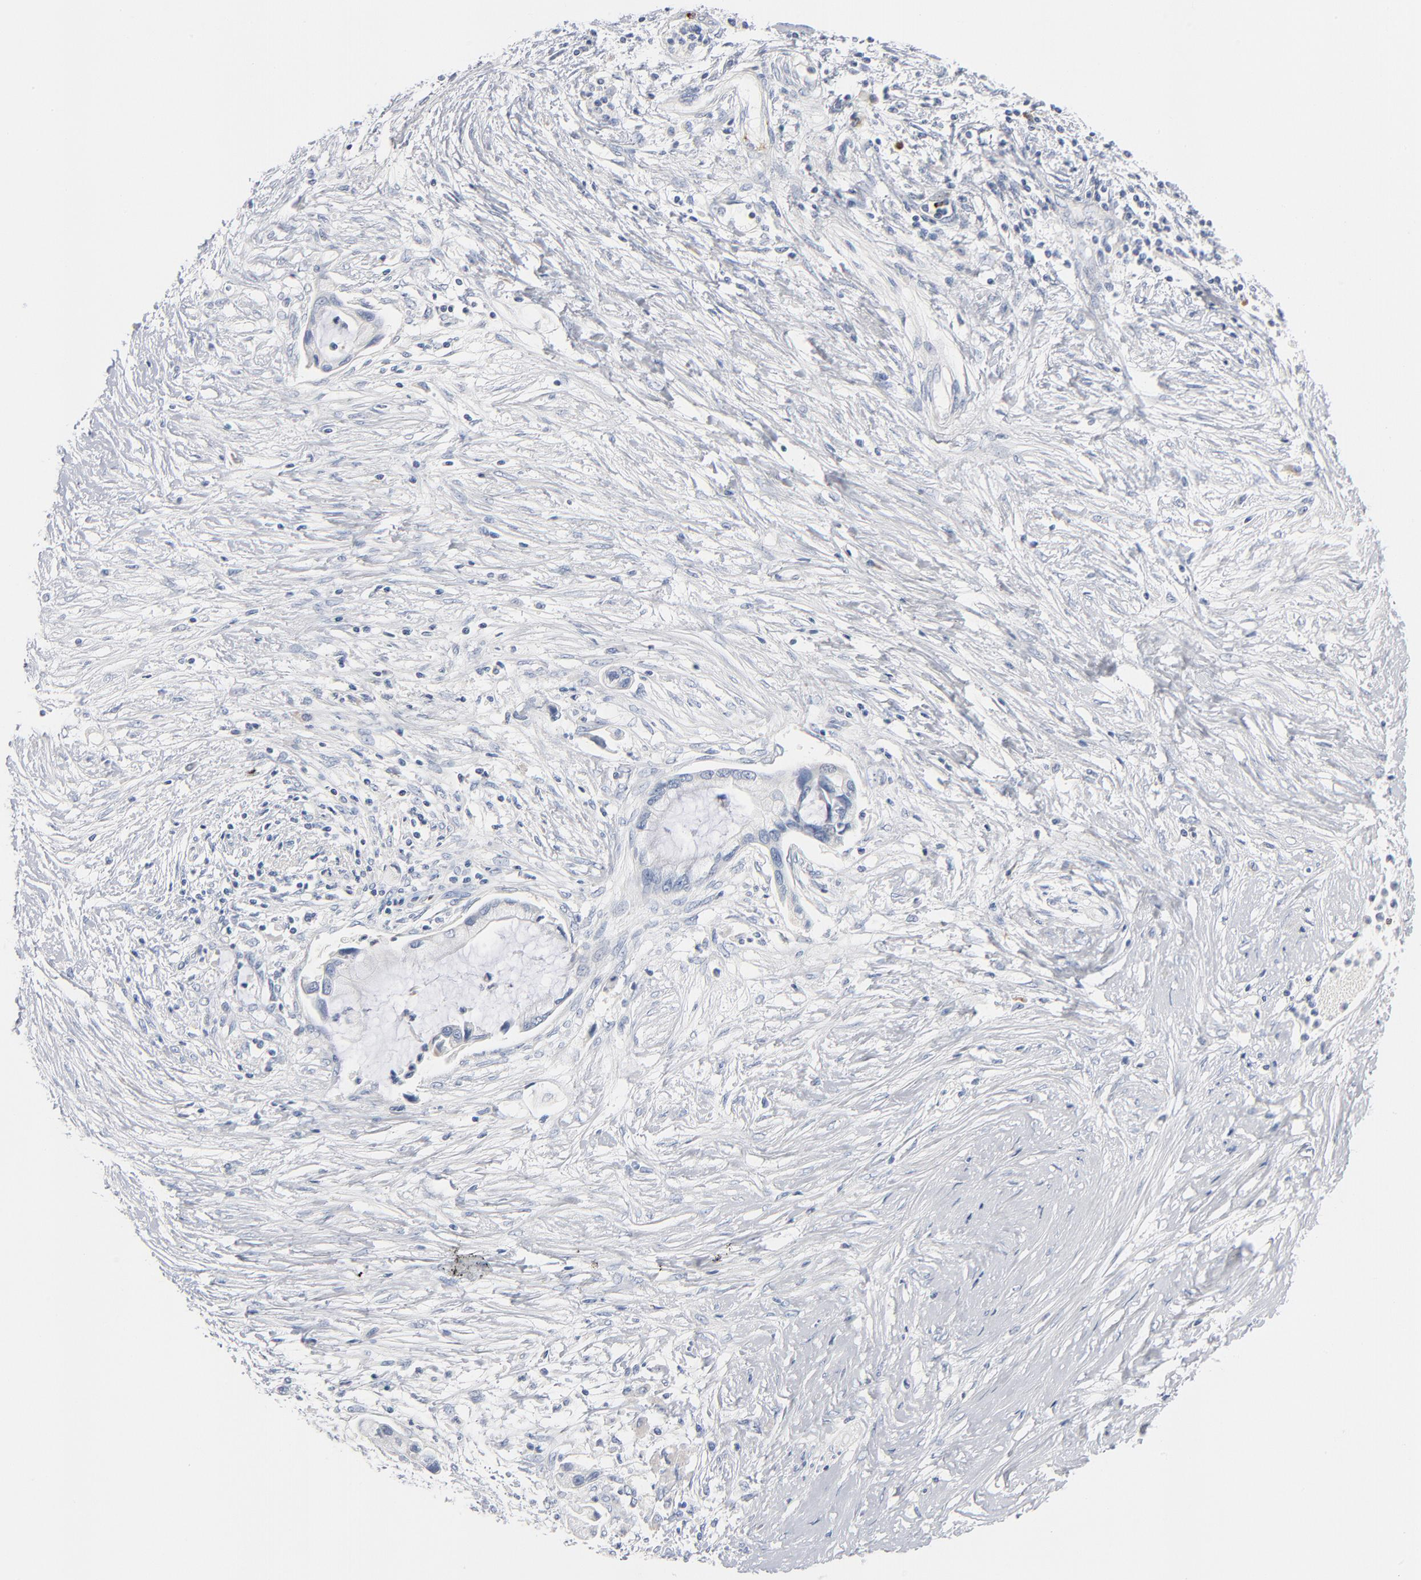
{"staining": {"intensity": "negative", "quantity": "none", "location": "none"}, "tissue": "pancreatic cancer", "cell_type": "Tumor cells", "image_type": "cancer", "snomed": [{"axis": "morphology", "description": "Adenocarcinoma, NOS"}, {"axis": "topography", "description": "Pancreas"}], "caption": "Tumor cells are negative for brown protein staining in pancreatic cancer.", "gene": "GZMB", "patient": {"sex": "female", "age": 59}}